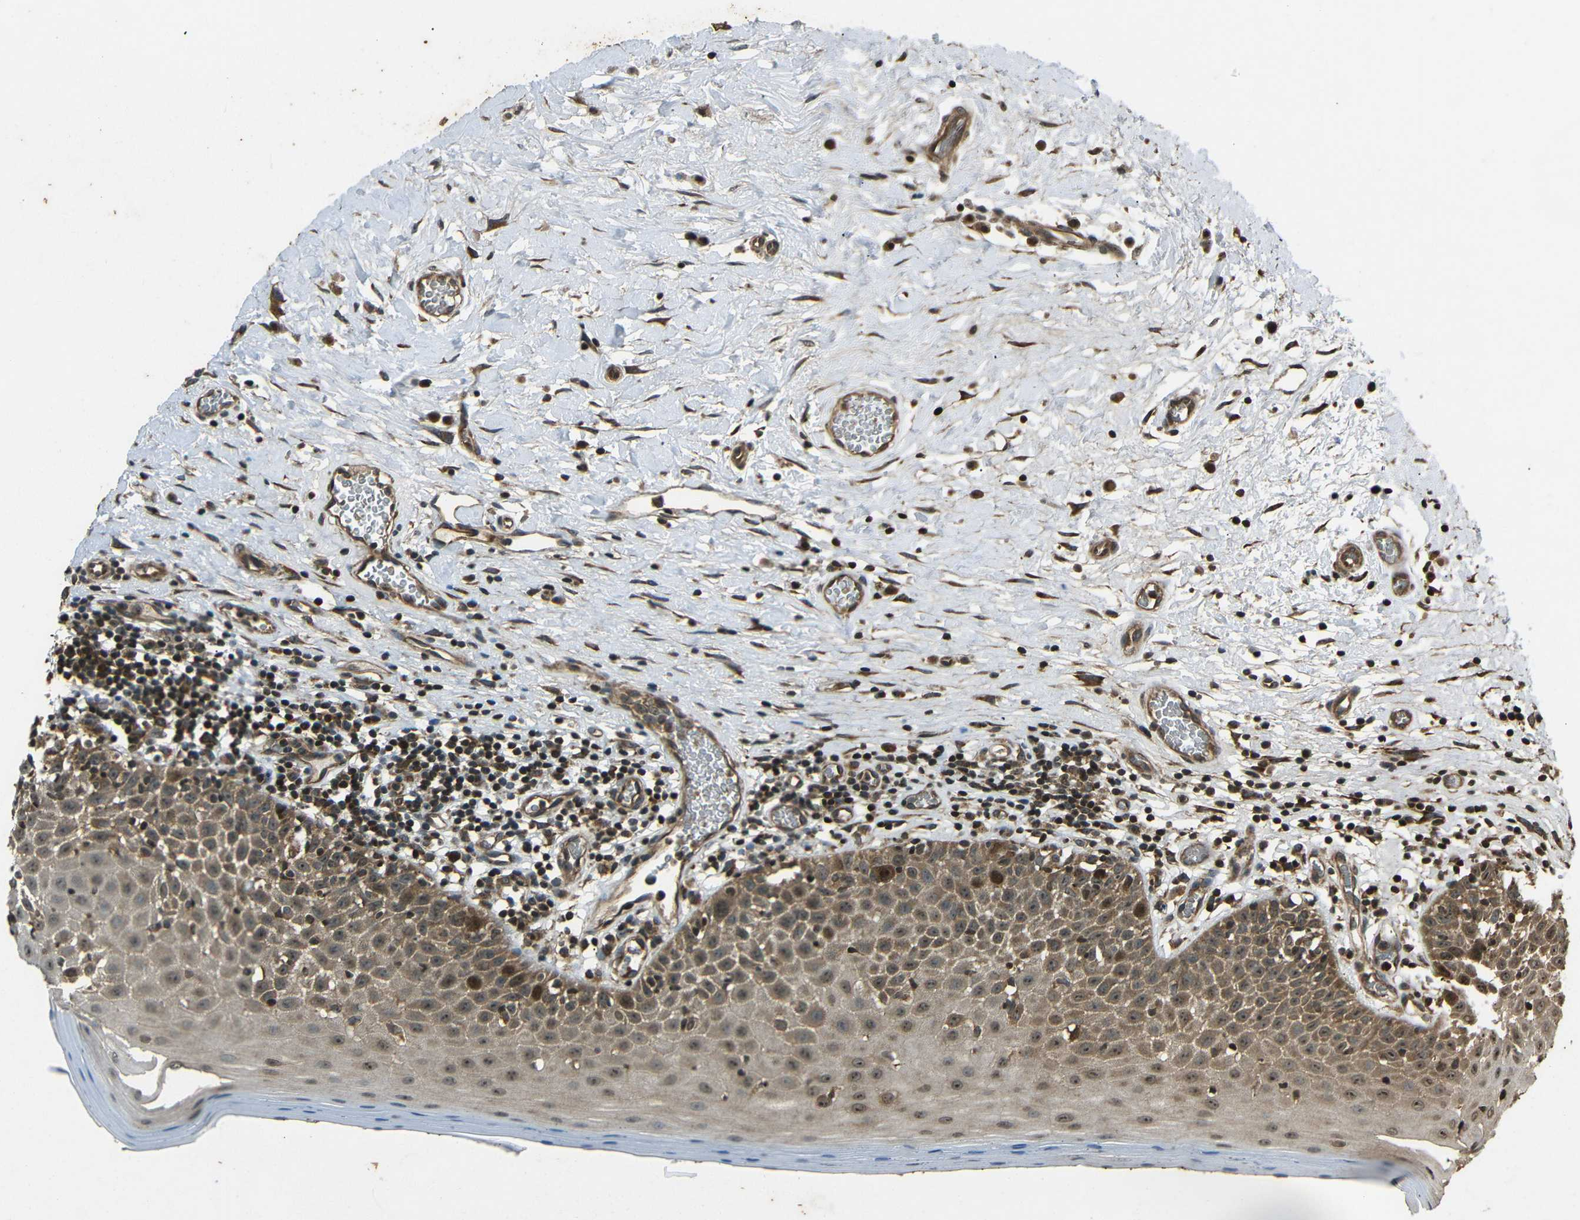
{"staining": {"intensity": "moderate", "quantity": "25%-75%", "location": "cytoplasmic/membranous,nuclear"}, "tissue": "oral mucosa", "cell_type": "Squamous epithelial cells", "image_type": "normal", "snomed": [{"axis": "morphology", "description": "Normal tissue, NOS"}, {"axis": "topography", "description": "Skeletal muscle"}, {"axis": "topography", "description": "Oral tissue"}], "caption": "Oral mucosa stained with DAB immunohistochemistry (IHC) displays medium levels of moderate cytoplasmic/membranous,nuclear expression in approximately 25%-75% of squamous epithelial cells. (brown staining indicates protein expression, while blue staining denotes nuclei).", "gene": "PLK2", "patient": {"sex": "male", "age": 58}}